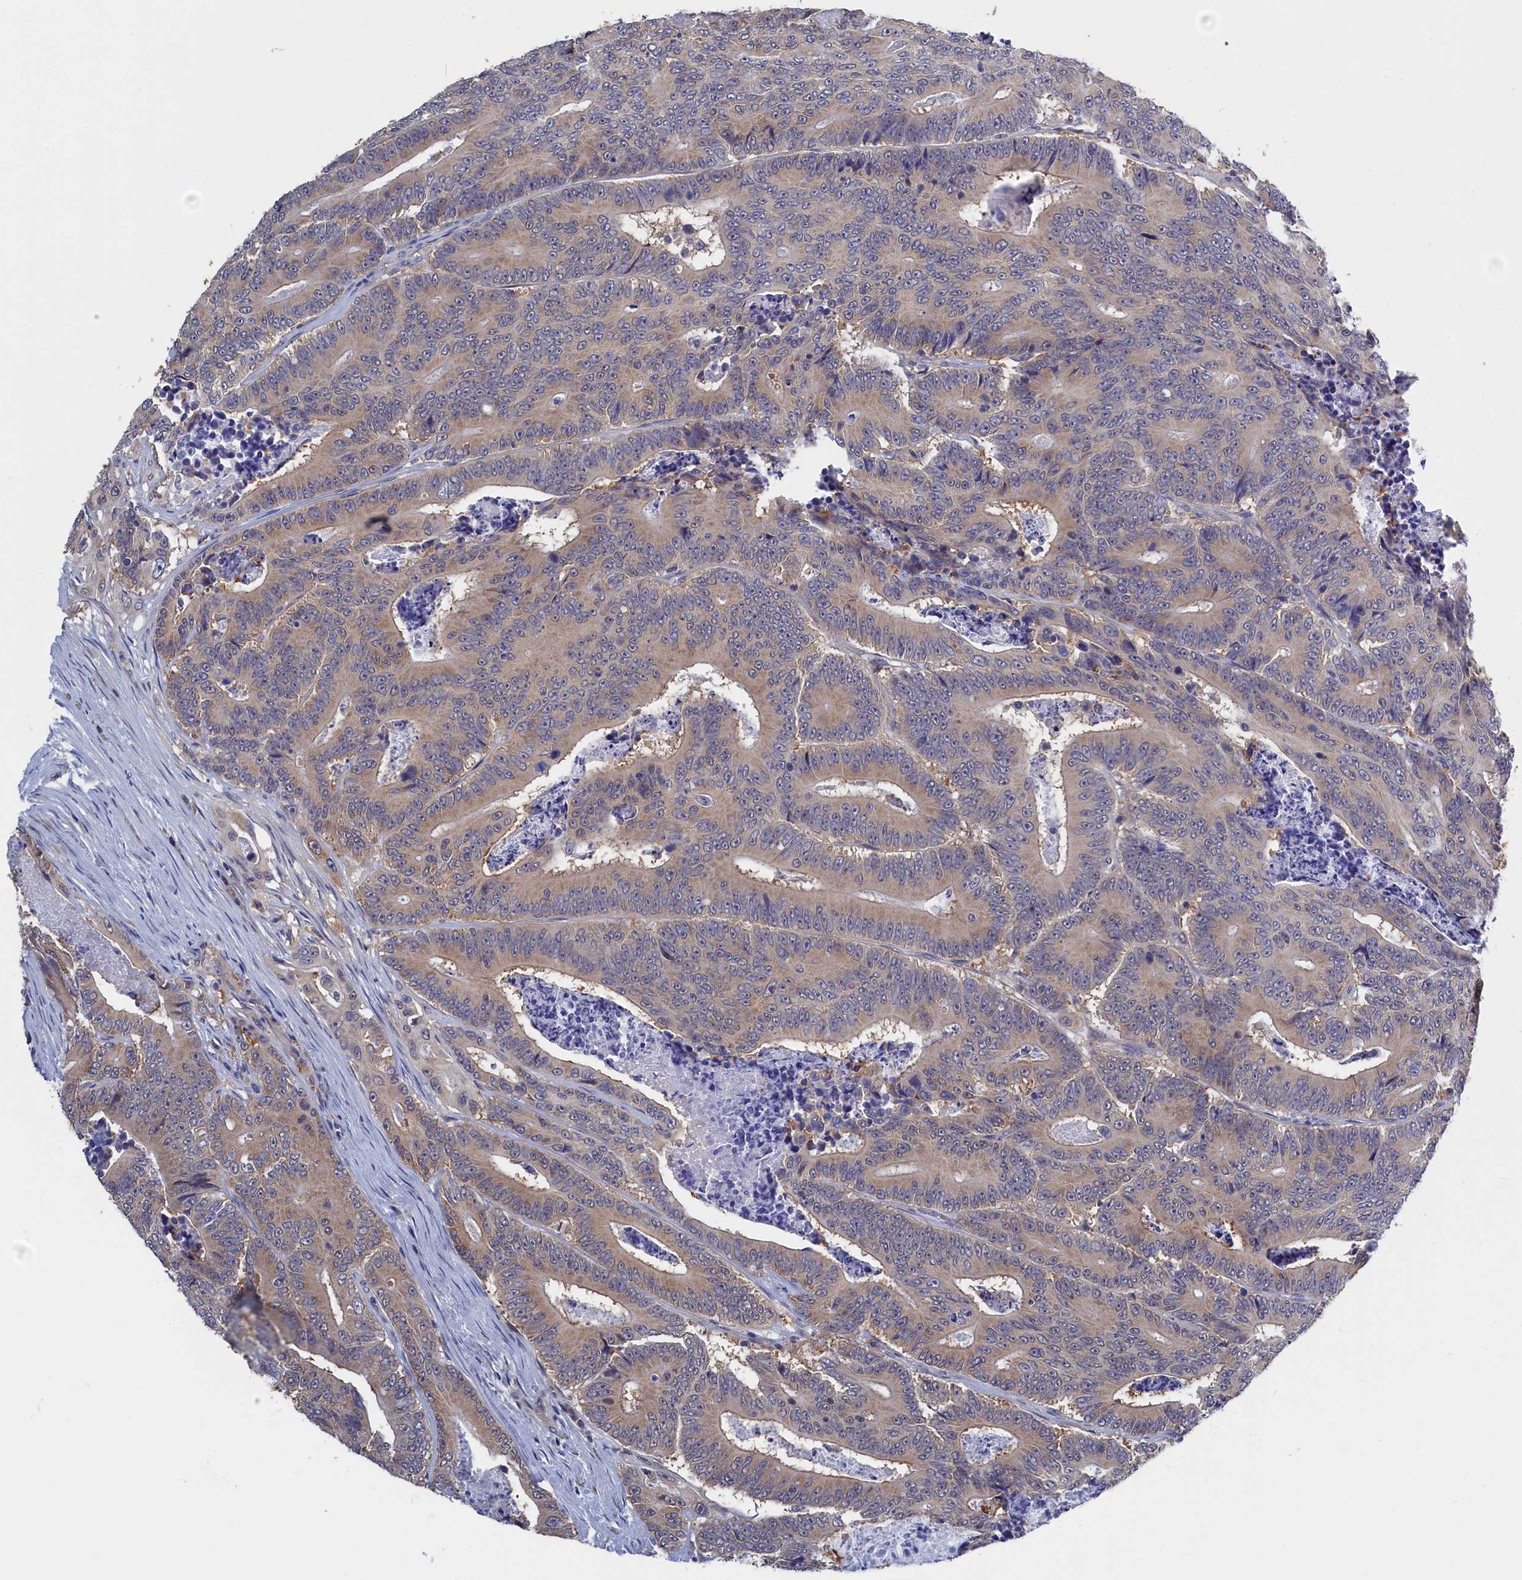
{"staining": {"intensity": "weak", "quantity": "<25%", "location": "cytoplasmic/membranous"}, "tissue": "colorectal cancer", "cell_type": "Tumor cells", "image_type": "cancer", "snomed": [{"axis": "morphology", "description": "Adenocarcinoma, NOS"}, {"axis": "topography", "description": "Colon"}], "caption": "The immunohistochemistry (IHC) histopathology image has no significant expression in tumor cells of colorectal cancer (adenocarcinoma) tissue. The staining was performed using DAB to visualize the protein expression in brown, while the nuclei were stained in blue with hematoxylin (Magnification: 20x).", "gene": "PGP", "patient": {"sex": "male", "age": 83}}